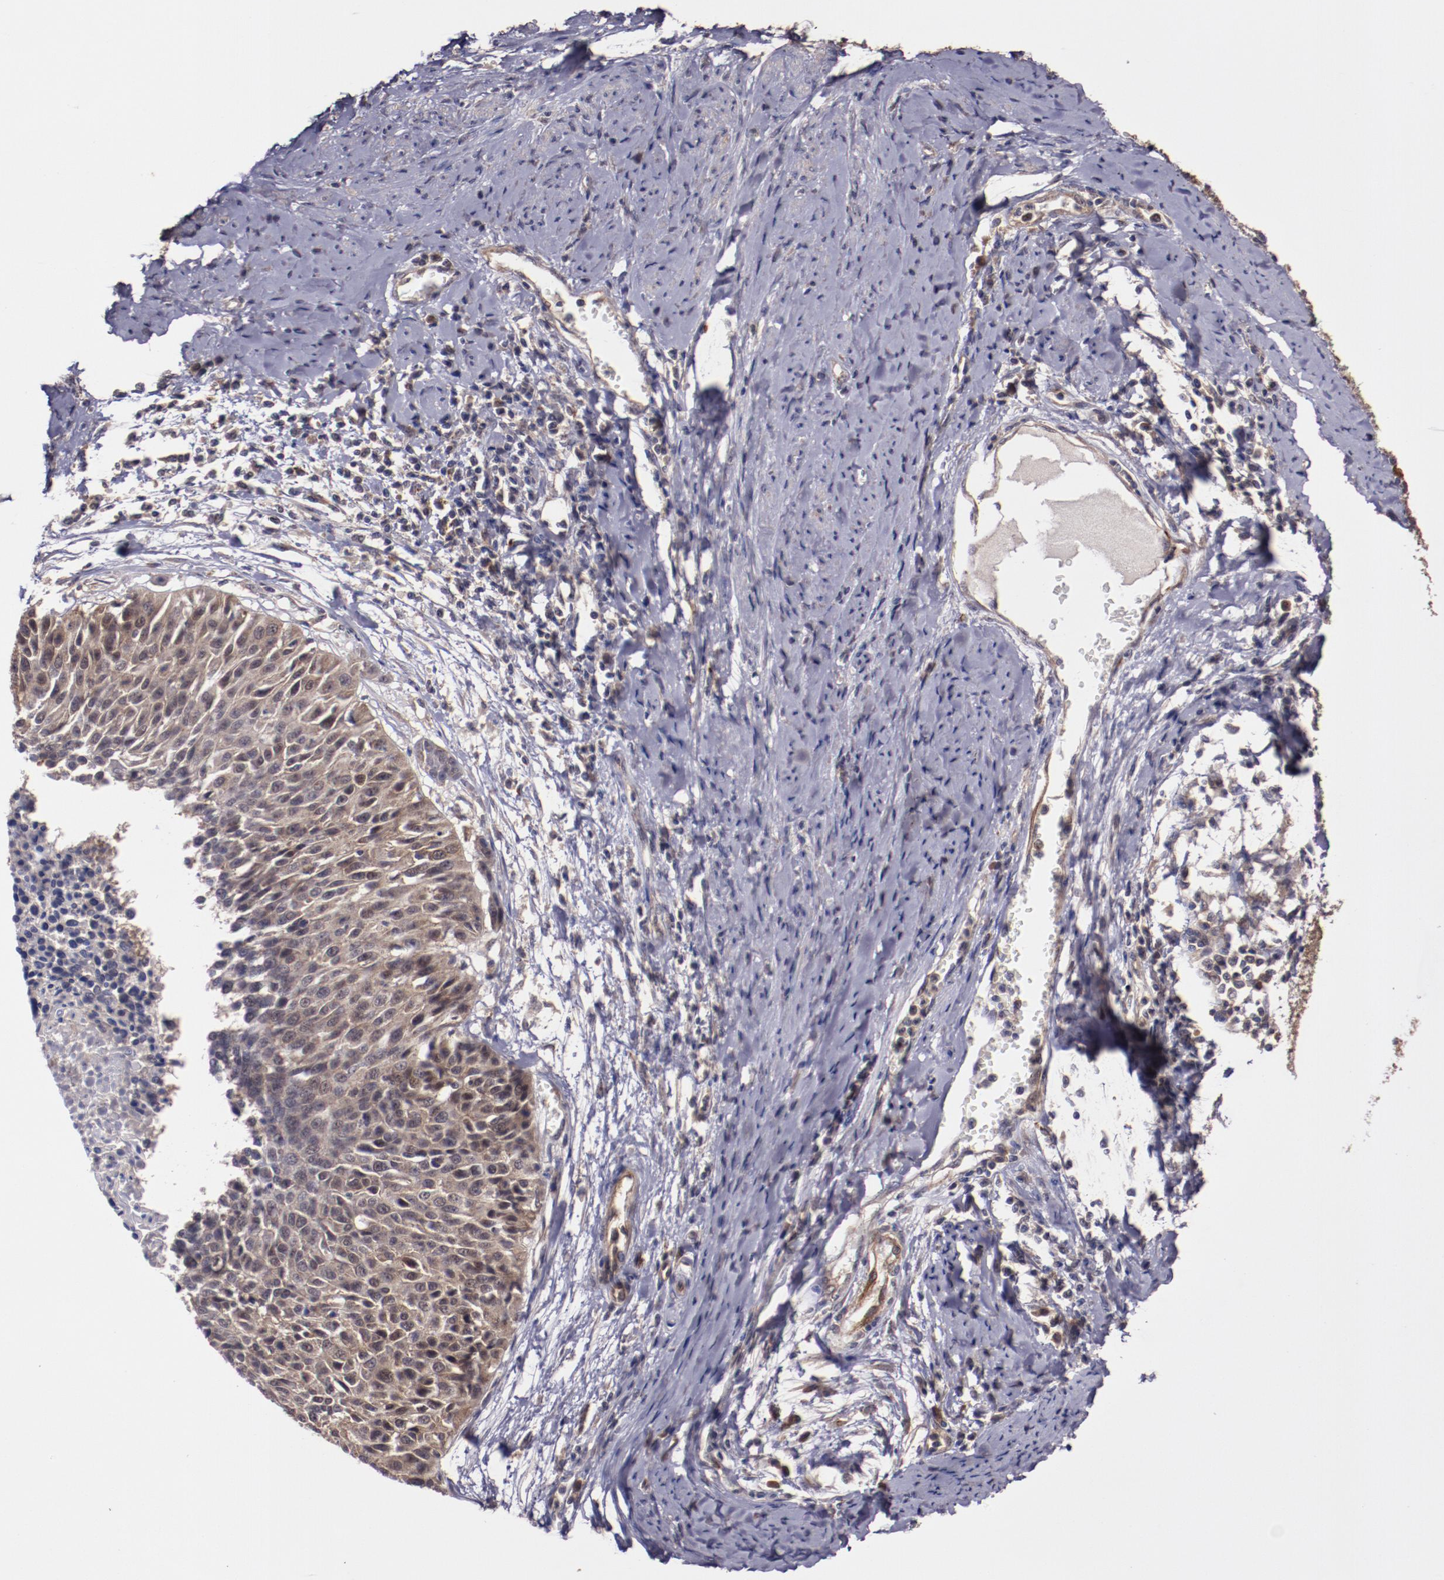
{"staining": {"intensity": "weak", "quantity": ">75%", "location": "cytoplasmic/membranous"}, "tissue": "cervical cancer", "cell_type": "Tumor cells", "image_type": "cancer", "snomed": [{"axis": "morphology", "description": "Squamous cell carcinoma, NOS"}, {"axis": "topography", "description": "Cervix"}], "caption": "A low amount of weak cytoplasmic/membranous staining is appreciated in approximately >75% of tumor cells in squamous cell carcinoma (cervical) tissue. (brown staining indicates protein expression, while blue staining denotes nuclei).", "gene": "FTSJ1", "patient": {"sex": "female", "age": 64}}